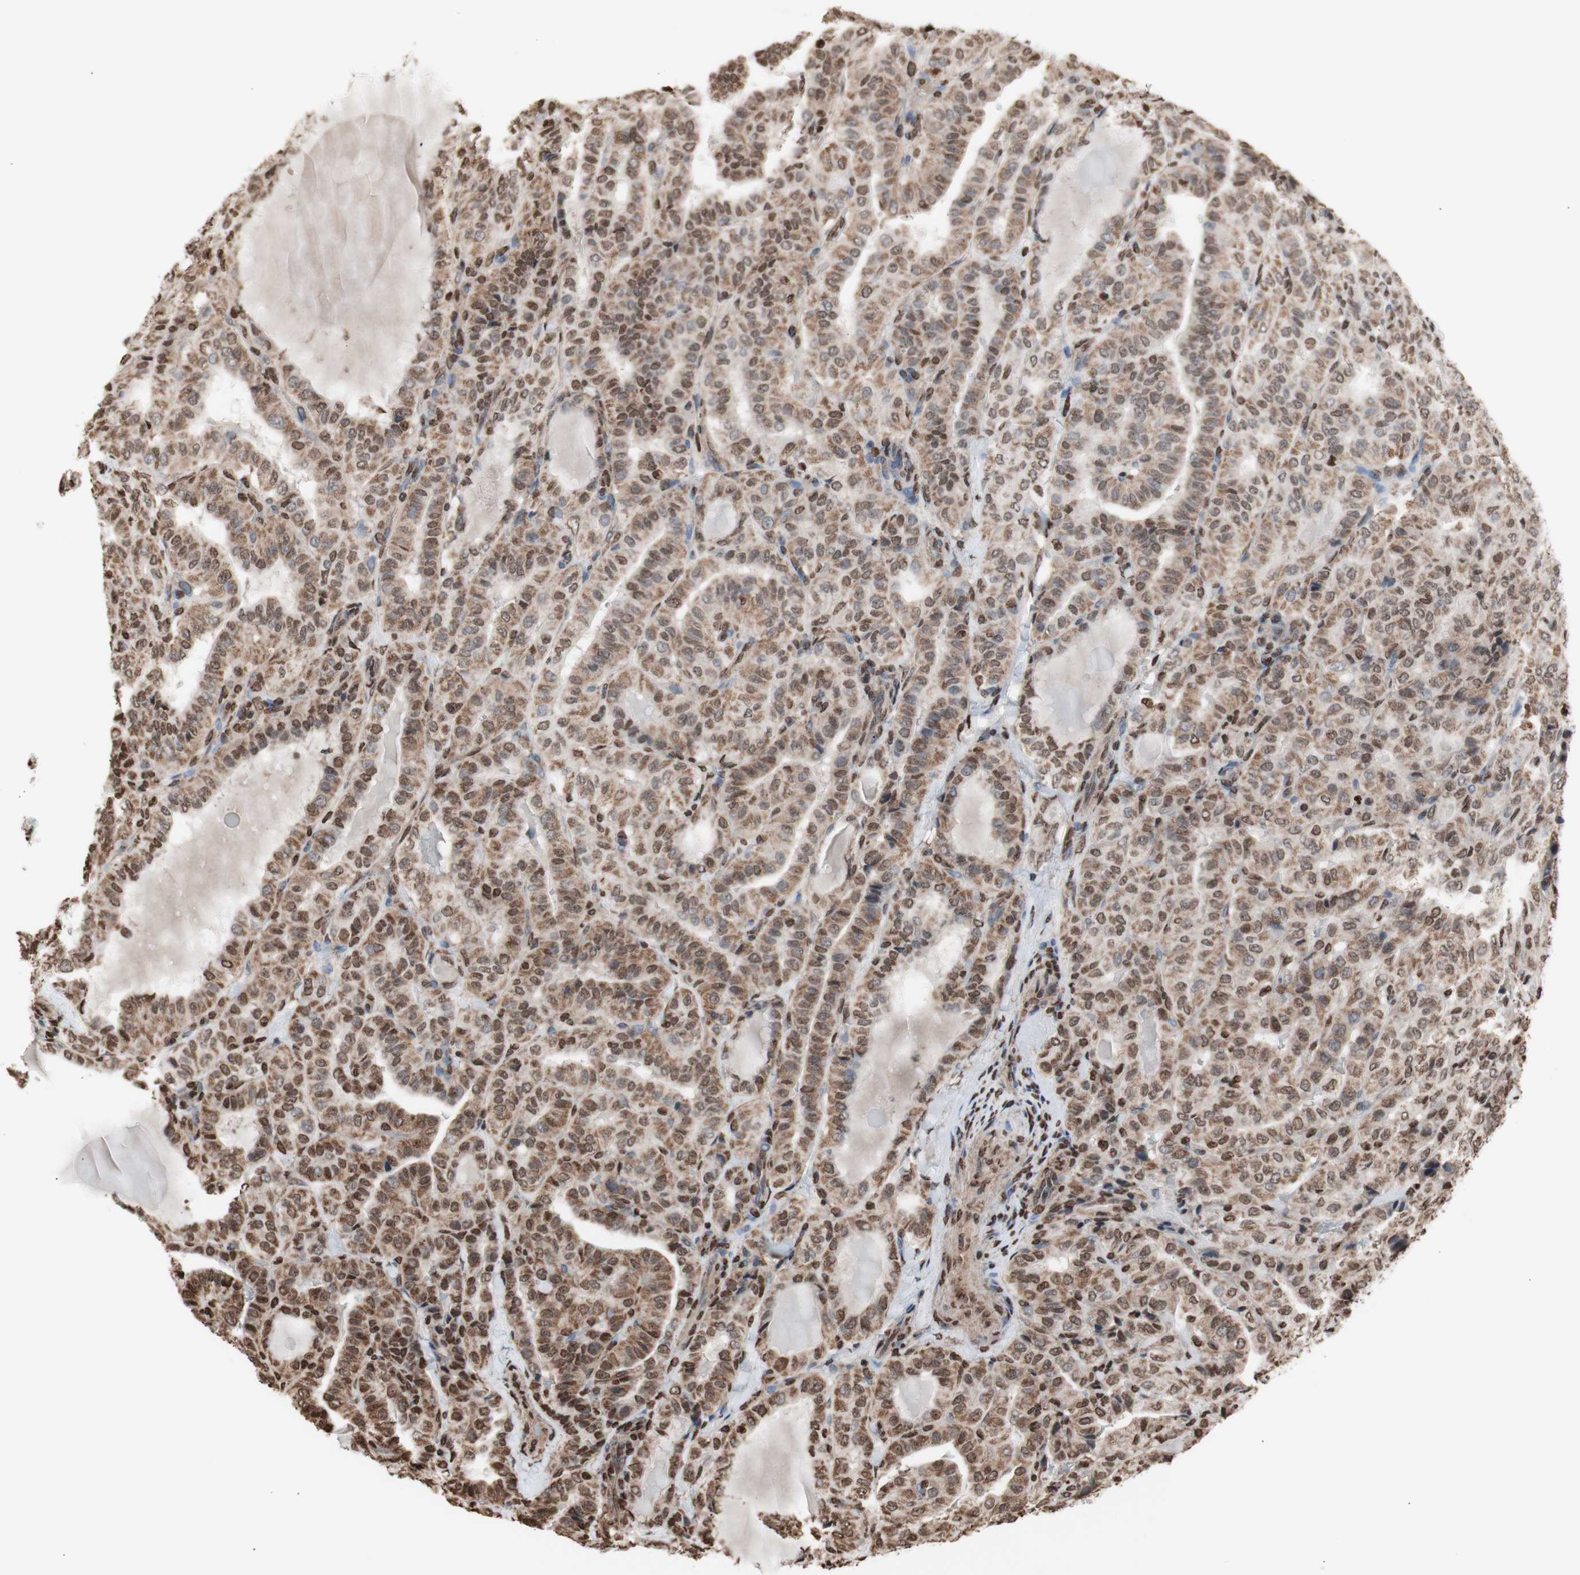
{"staining": {"intensity": "moderate", "quantity": ">75%", "location": "cytoplasmic/membranous,nuclear"}, "tissue": "thyroid cancer", "cell_type": "Tumor cells", "image_type": "cancer", "snomed": [{"axis": "morphology", "description": "Papillary adenocarcinoma, NOS"}, {"axis": "topography", "description": "Thyroid gland"}], "caption": "The histopathology image shows staining of thyroid cancer, revealing moderate cytoplasmic/membranous and nuclear protein staining (brown color) within tumor cells.", "gene": "SNAI2", "patient": {"sex": "male", "age": 77}}